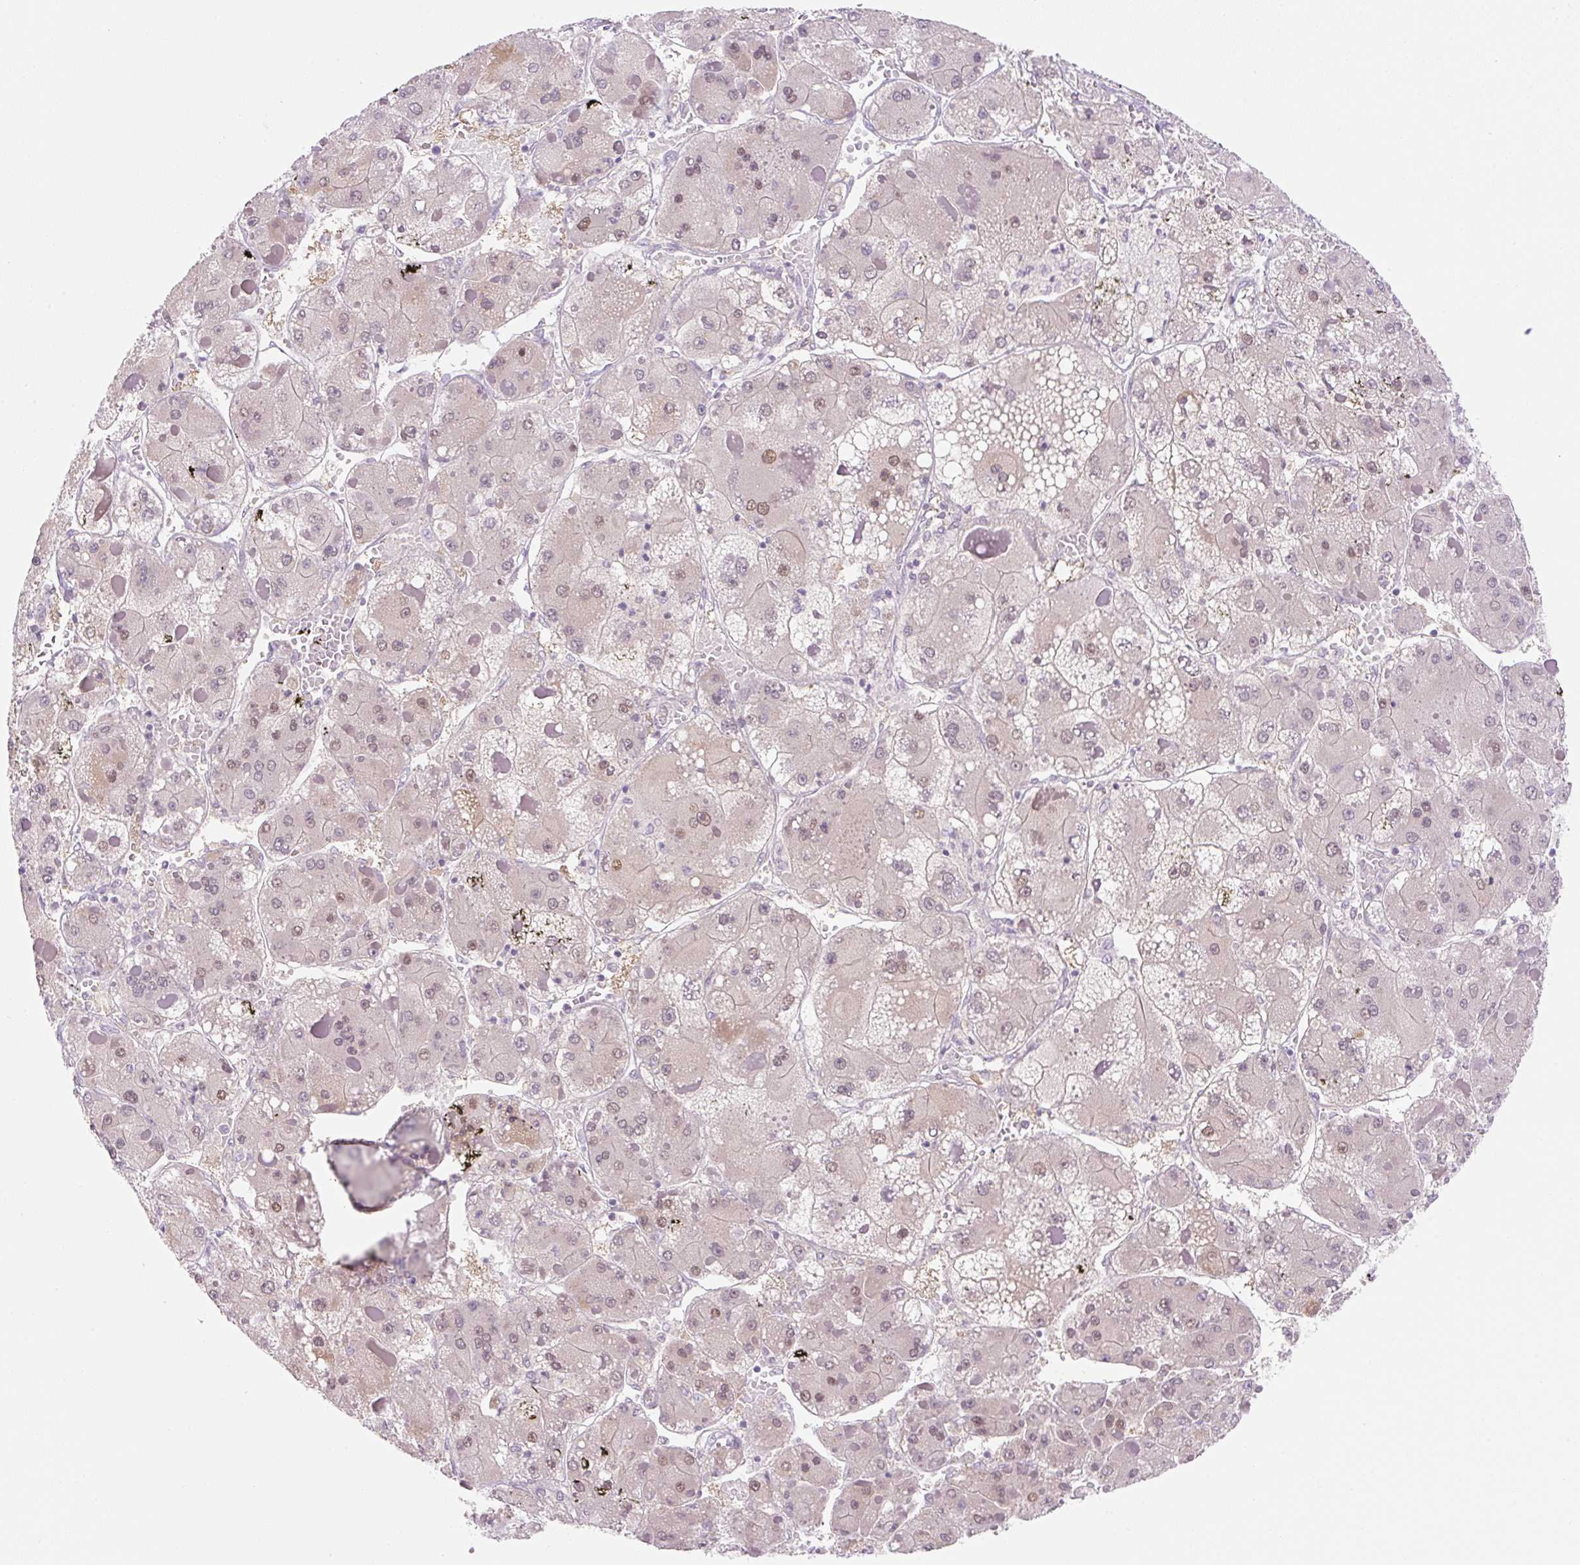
{"staining": {"intensity": "weak", "quantity": "25%-75%", "location": "cytoplasmic/membranous,nuclear"}, "tissue": "liver cancer", "cell_type": "Tumor cells", "image_type": "cancer", "snomed": [{"axis": "morphology", "description": "Carcinoma, Hepatocellular, NOS"}, {"axis": "topography", "description": "Liver"}], "caption": "Liver cancer (hepatocellular carcinoma) stained for a protein reveals weak cytoplasmic/membranous and nuclear positivity in tumor cells.", "gene": "SYNE3", "patient": {"sex": "female", "age": 73}}